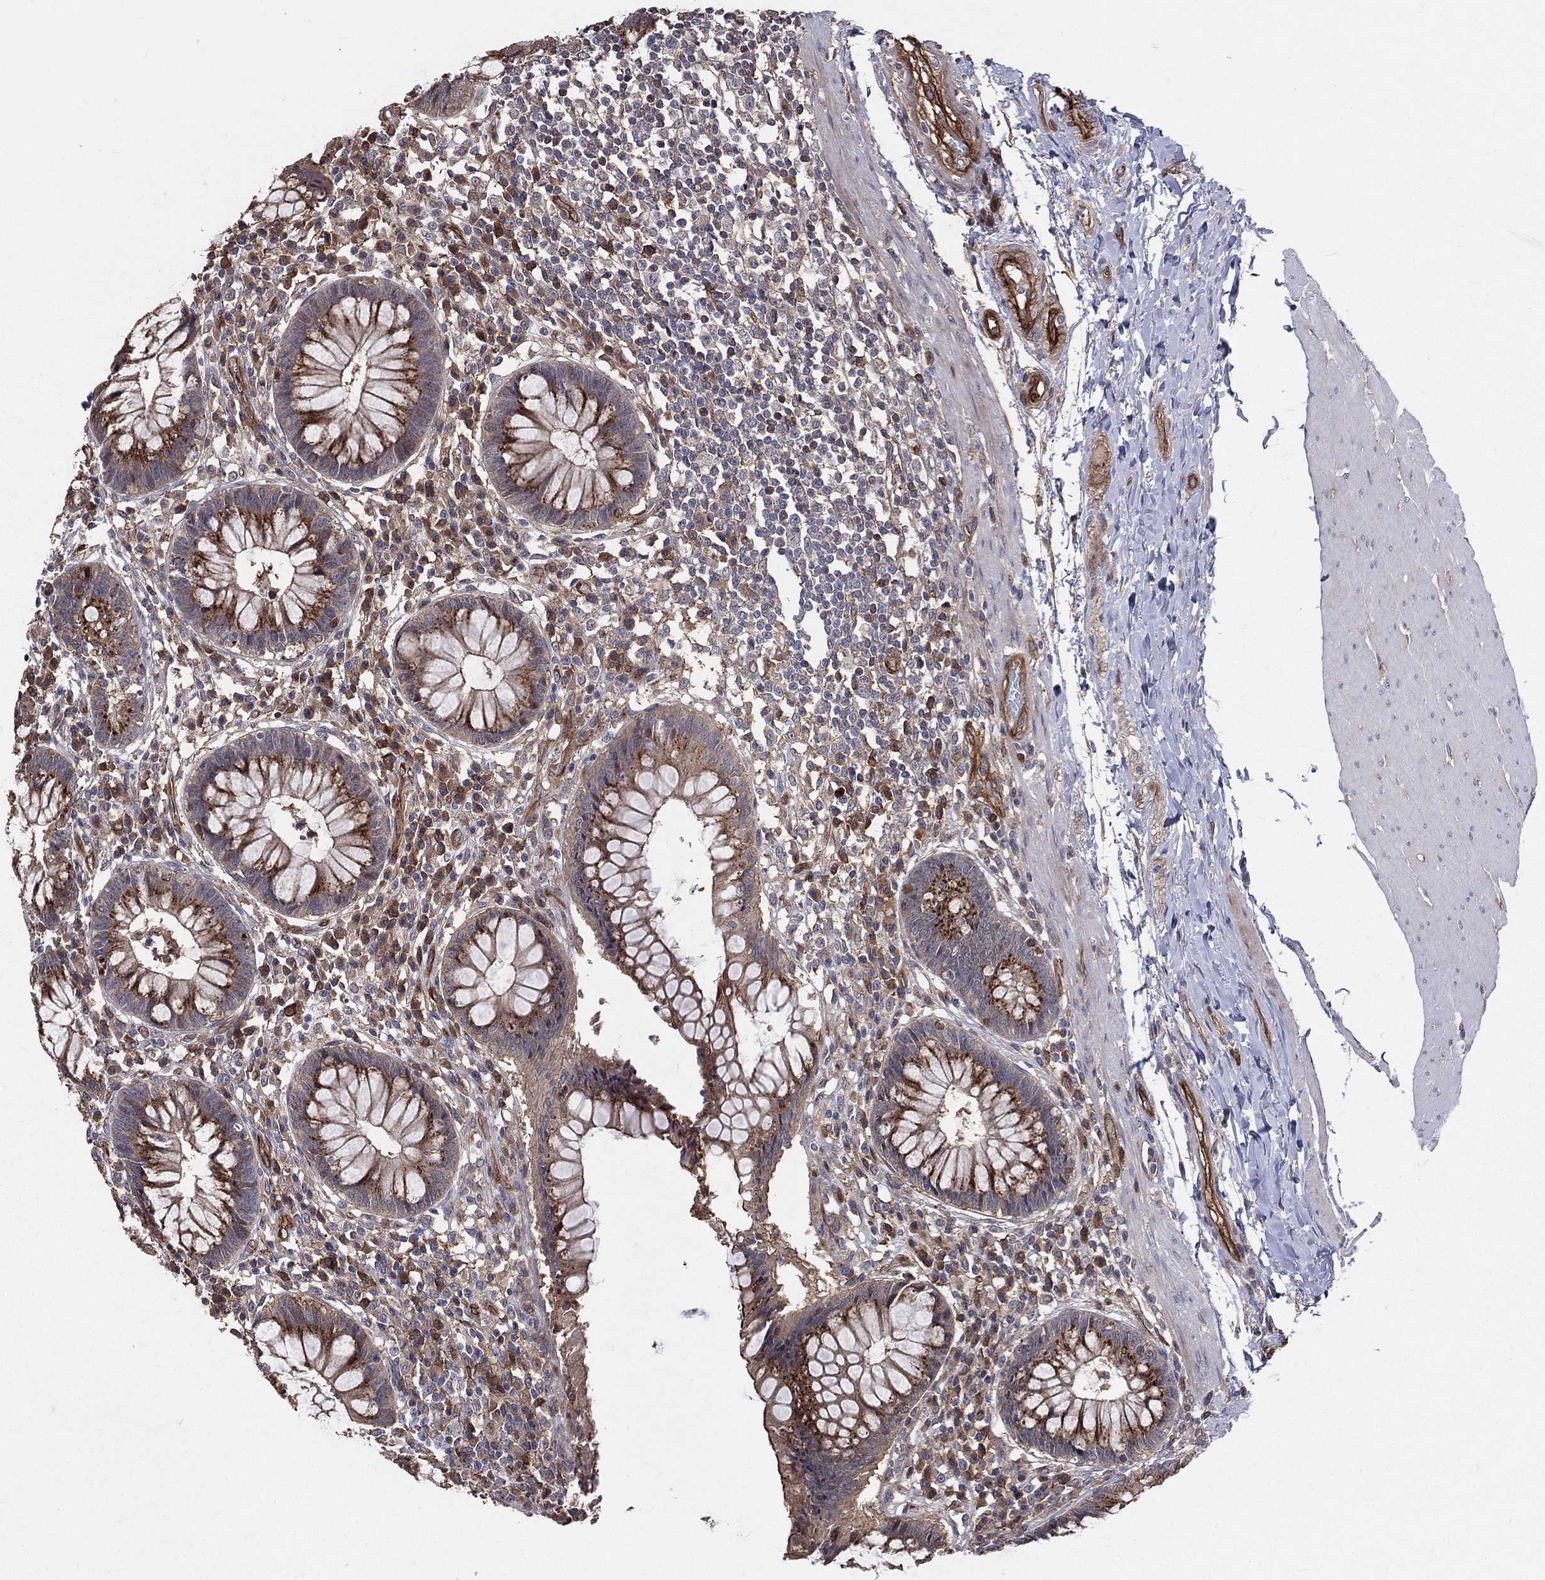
{"staining": {"intensity": "moderate", "quantity": ">75%", "location": "cytoplasmic/membranous"}, "tissue": "rectum", "cell_type": "Glandular cells", "image_type": "normal", "snomed": [{"axis": "morphology", "description": "Normal tissue, NOS"}, {"axis": "topography", "description": "Rectum"}], "caption": "The histopathology image shows a brown stain indicating the presence of a protein in the cytoplasmic/membranous of glandular cells in rectum.", "gene": "ENTPD1", "patient": {"sex": "female", "age": 58}}